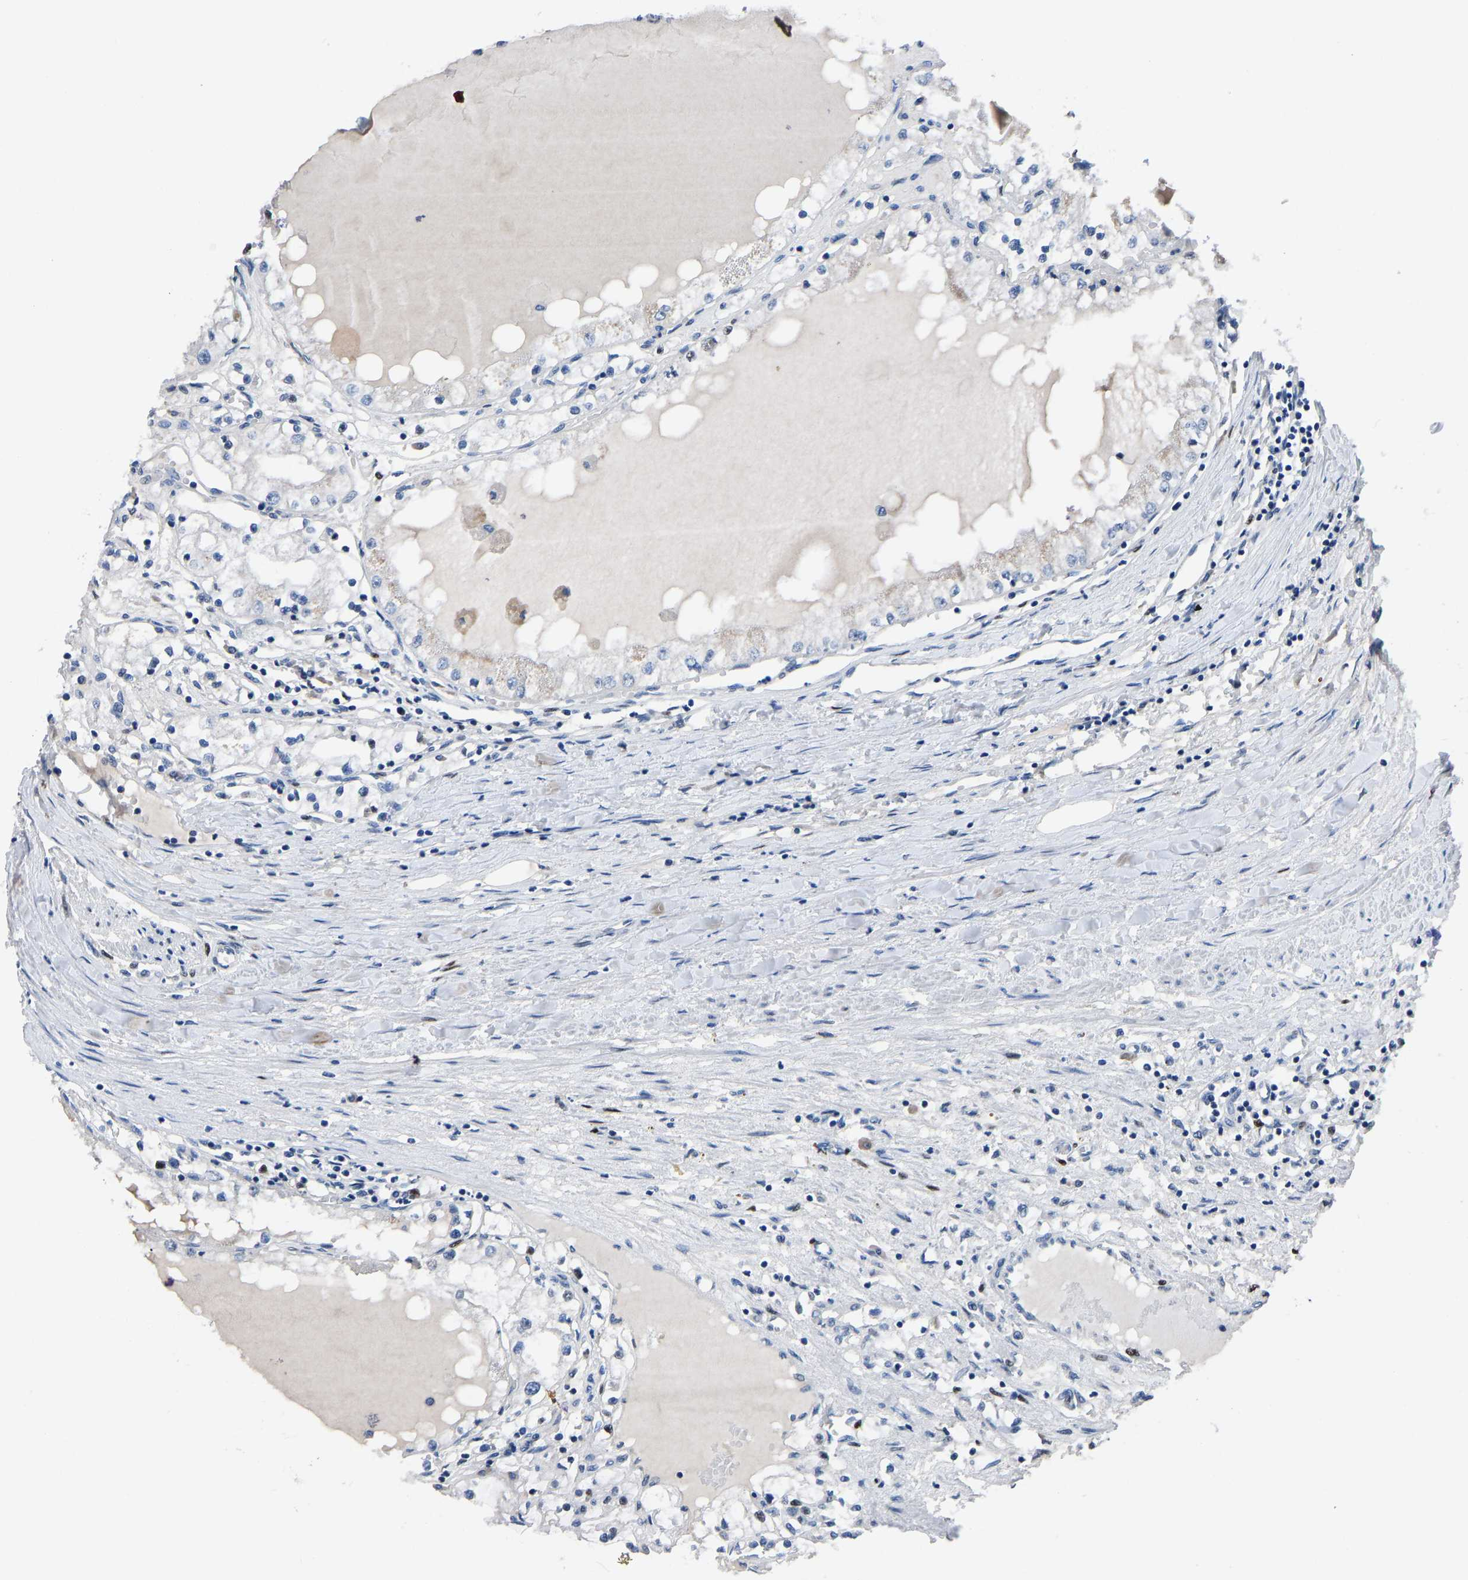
{"staining": {"intensity": "negative", "quantity": "none", "location": "none"}, "tissue": "renal cancer", "cell_type": "Tumor cells", "image_type": "cancer", "snomed": [{"axis": "morphology", "description": "Adenocarcinoma, NOS"}, {"axis": "topography", "description": "Kidney"}], "caption": "Tumor cells are negative for protein expression in human renal cancer. (DAB (3,3'-diaminobenzidine) IHC, high magnification).", "gene": "EGR1", "patient": {"sex": "male", "age": 68}}